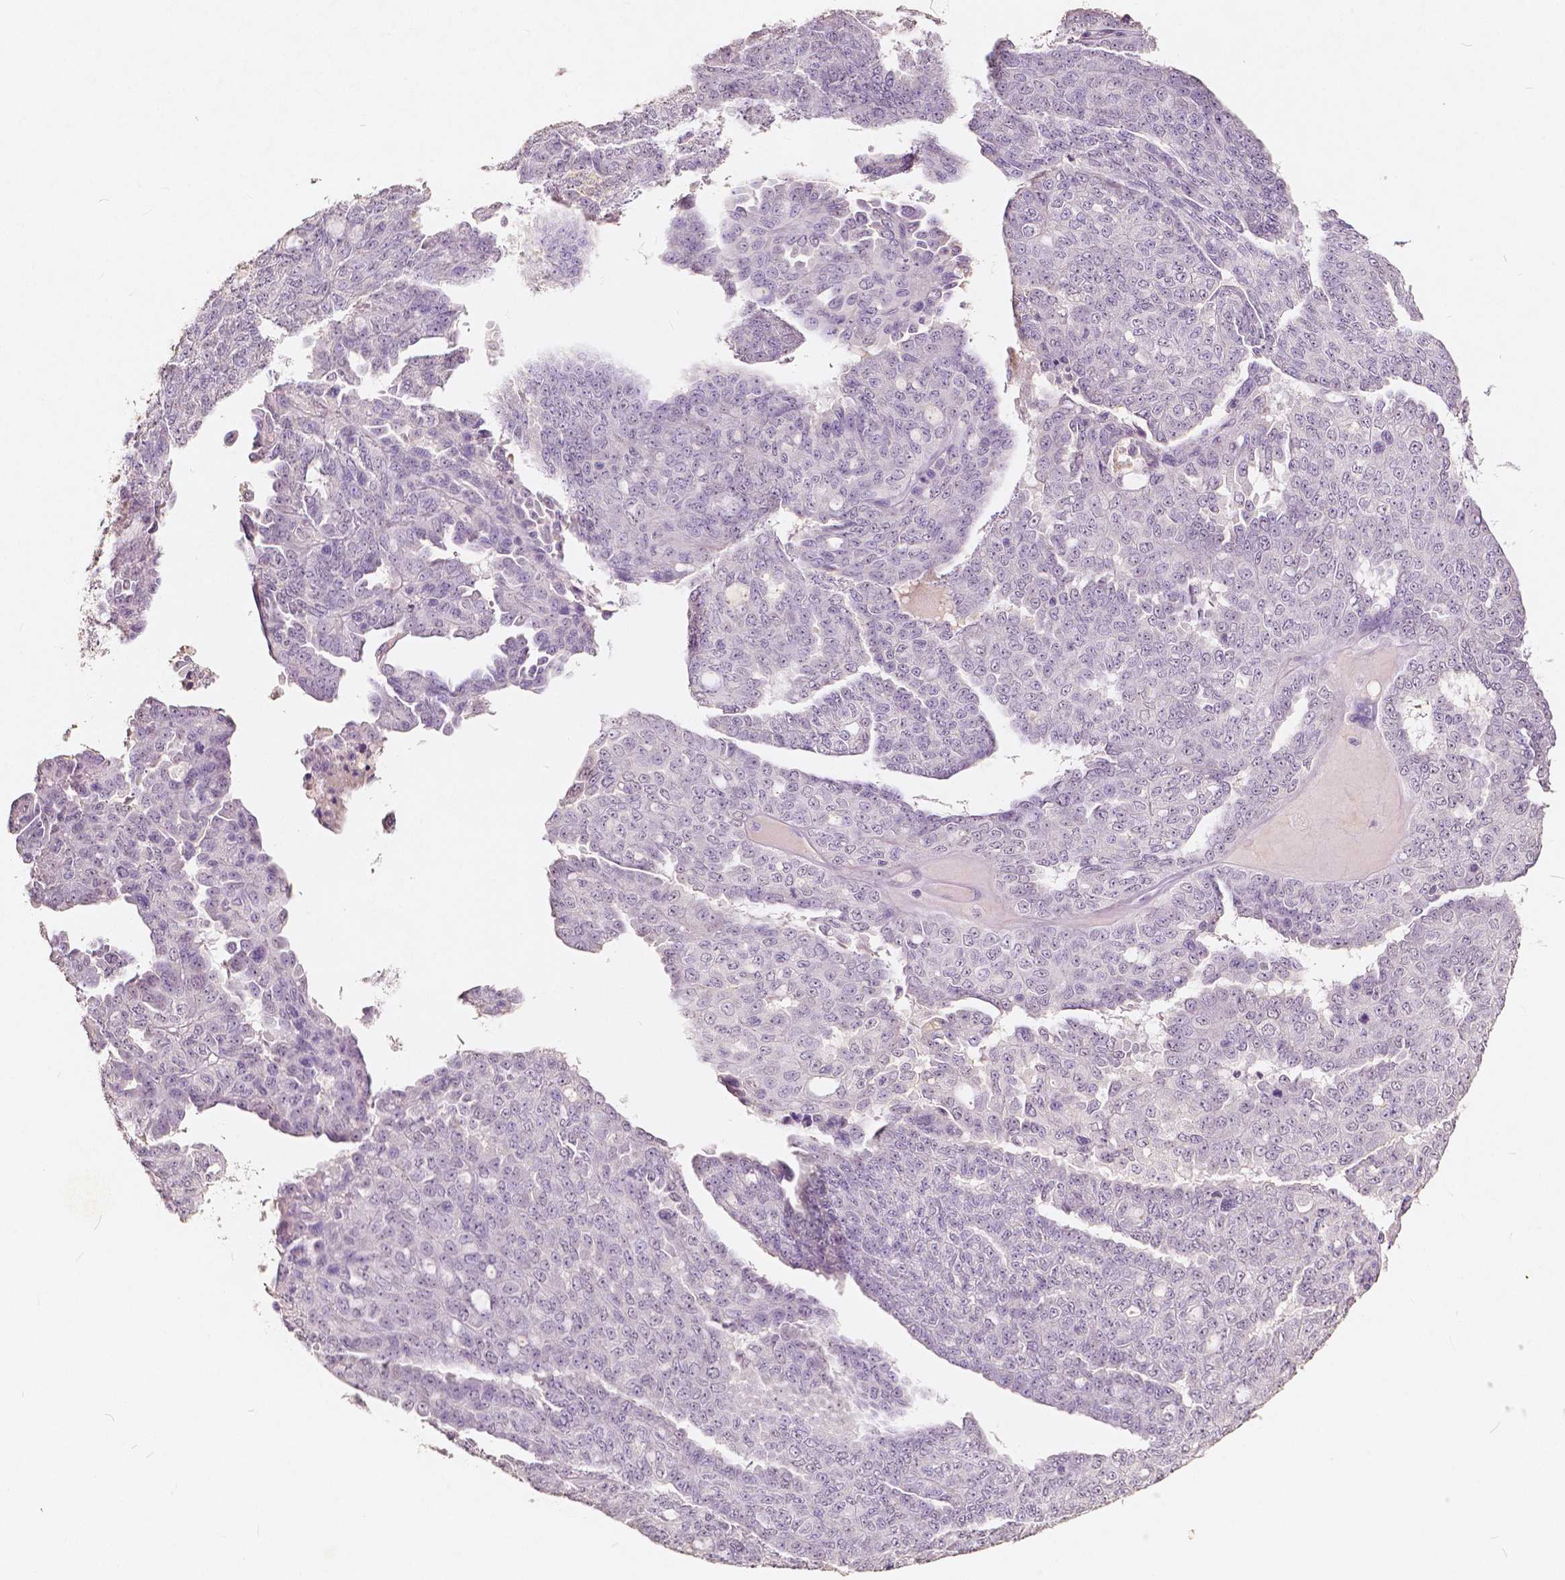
{"staining": {"intensity": "negative", "quantity": "none", "location": "none"}, "tissue": "ovarian cancer", "cell_type": "Tumor cells", "image_type": "cancer", "snomed": [{"axis": "morphology", "description": "Cystadenocarcinoma, serous, NOS"}, {"axis": "topography", "description": "Ovary"}], "caption": "Tumor cells are negative for brown protein staining in ovarian cancer (serous cystadenocarcinoma).", "gene": "SOX15", "patient": {"sex": "female", "age": 71}}